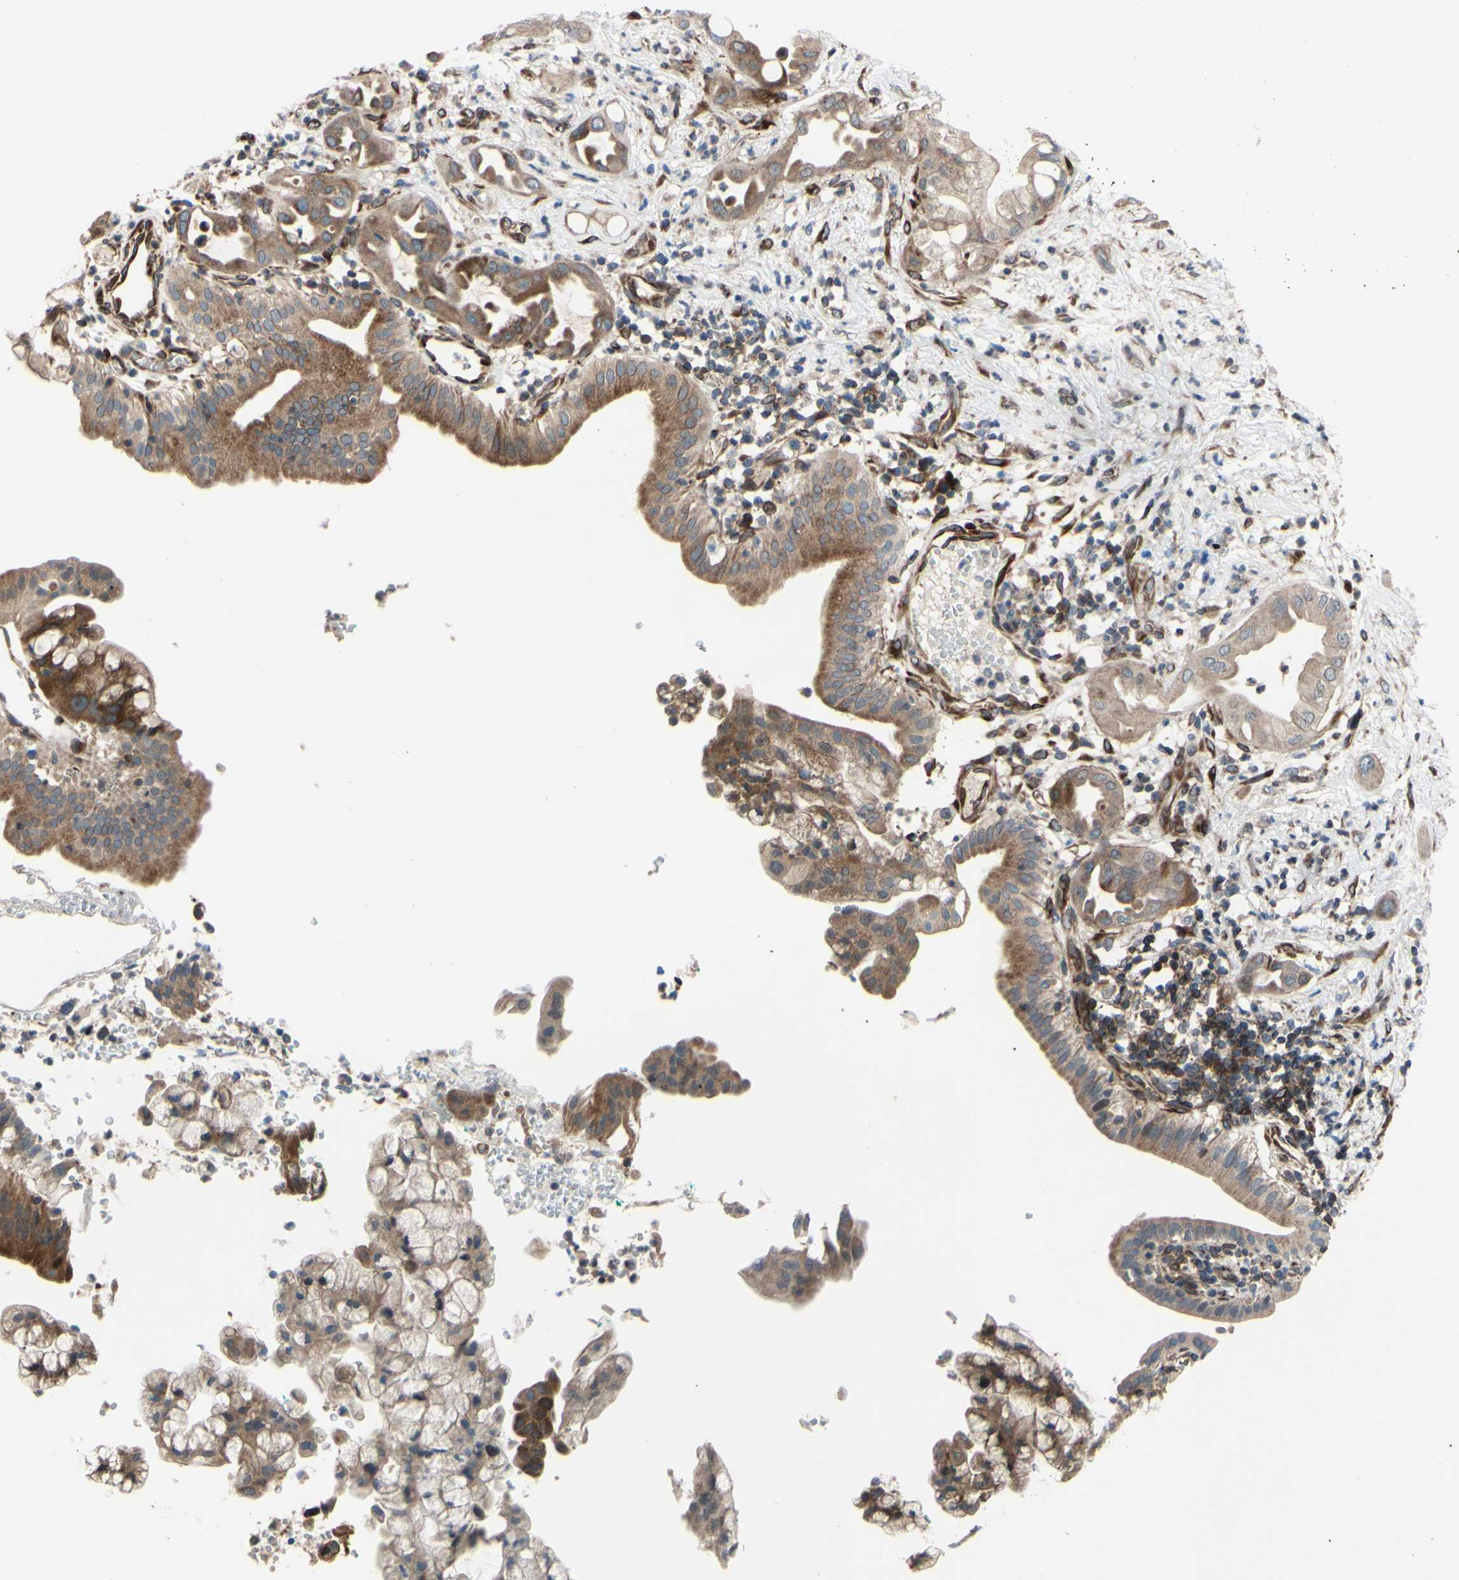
{"staining": {"intensity": "moderate", "quantity": ">75%", "location": "cytoplasmic/membranous"}, "tissue": "pancreatic cancer", "cell_type": "Tumor cells", "image_type": "cancer", "snomed": [{"axis": "morphology", "description": "Adenocarcinoma, NOS"}, {"axis": "morphology", "description": "Adenocarcinoma, metastatic, NOS"}, {"axis": "topography", "description": "Lymph node"}, {"axis": "topography", "description": "Pancreas"}, {"axis": "topography", "description": "Duodenum"}], "caption": "Immunohistochemical staining of pancreatic cancer demonstrates moderate cytoplasmic/membranous protein staining in approximately >75% of tumor cells.", "gene": "PRAF2", "patient": {"sex": "female", "age": 64}}